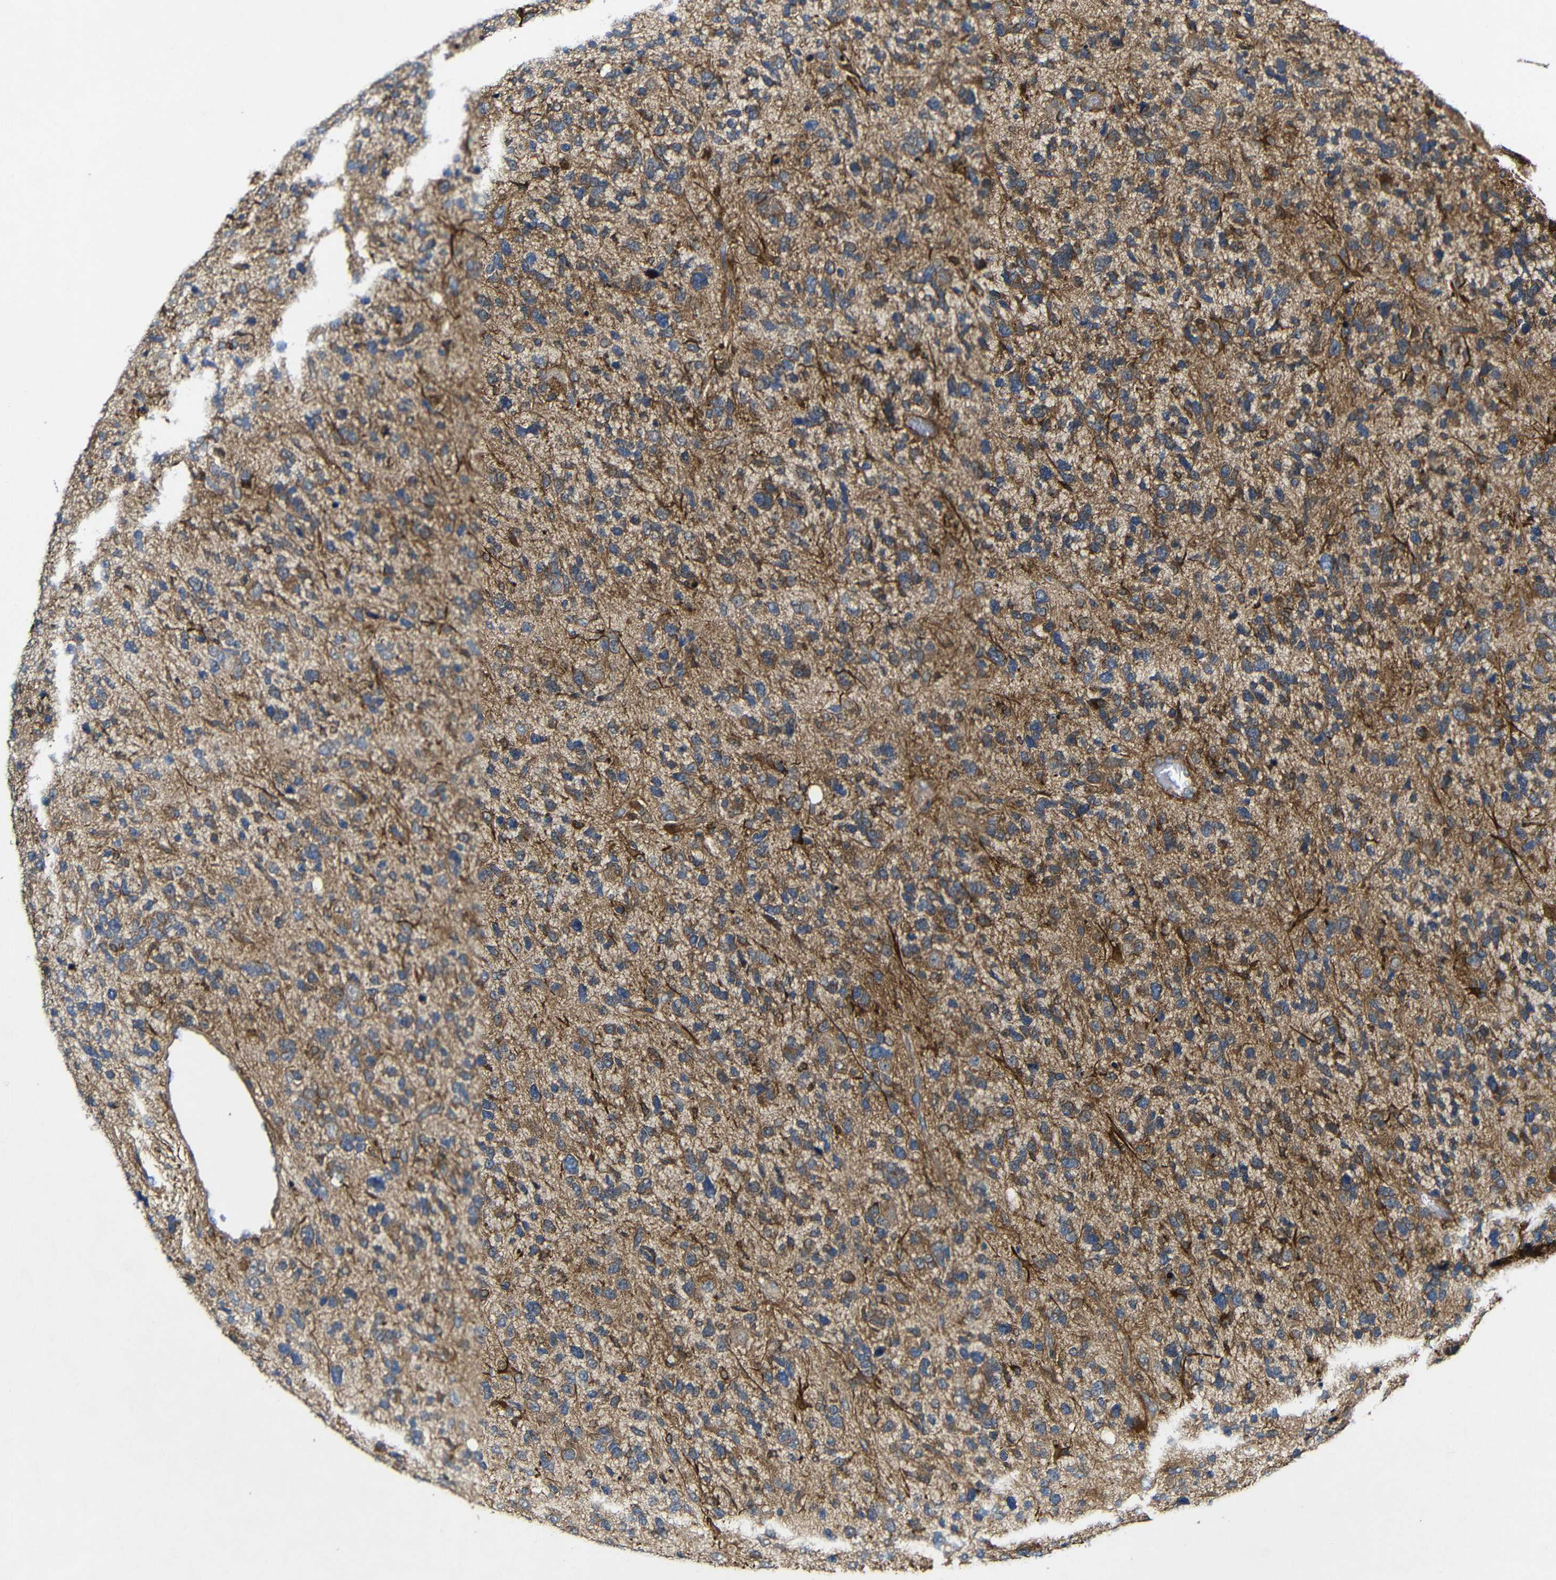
{"staining": {"intensity": "moderate", "quantity": "<25%", "location": "cytoplasmic/membranous"}, "tissue": "glioma", "cell_type": "Tumor cells", "image_type": "cancer", "snomed": [{"axis": "morphology", "description": "Glioma, malignant, High grade"}, {"axis": "topography", "description": "Brain"}], "caption": "Protein expression analysis of high-grade glioma (malignant) reveals moderate cytoplasmic/membranous positivity in approximately <25% of tumor cells.", "gene": "GSDME", "patient": {"sex": "female", "age": 58}}